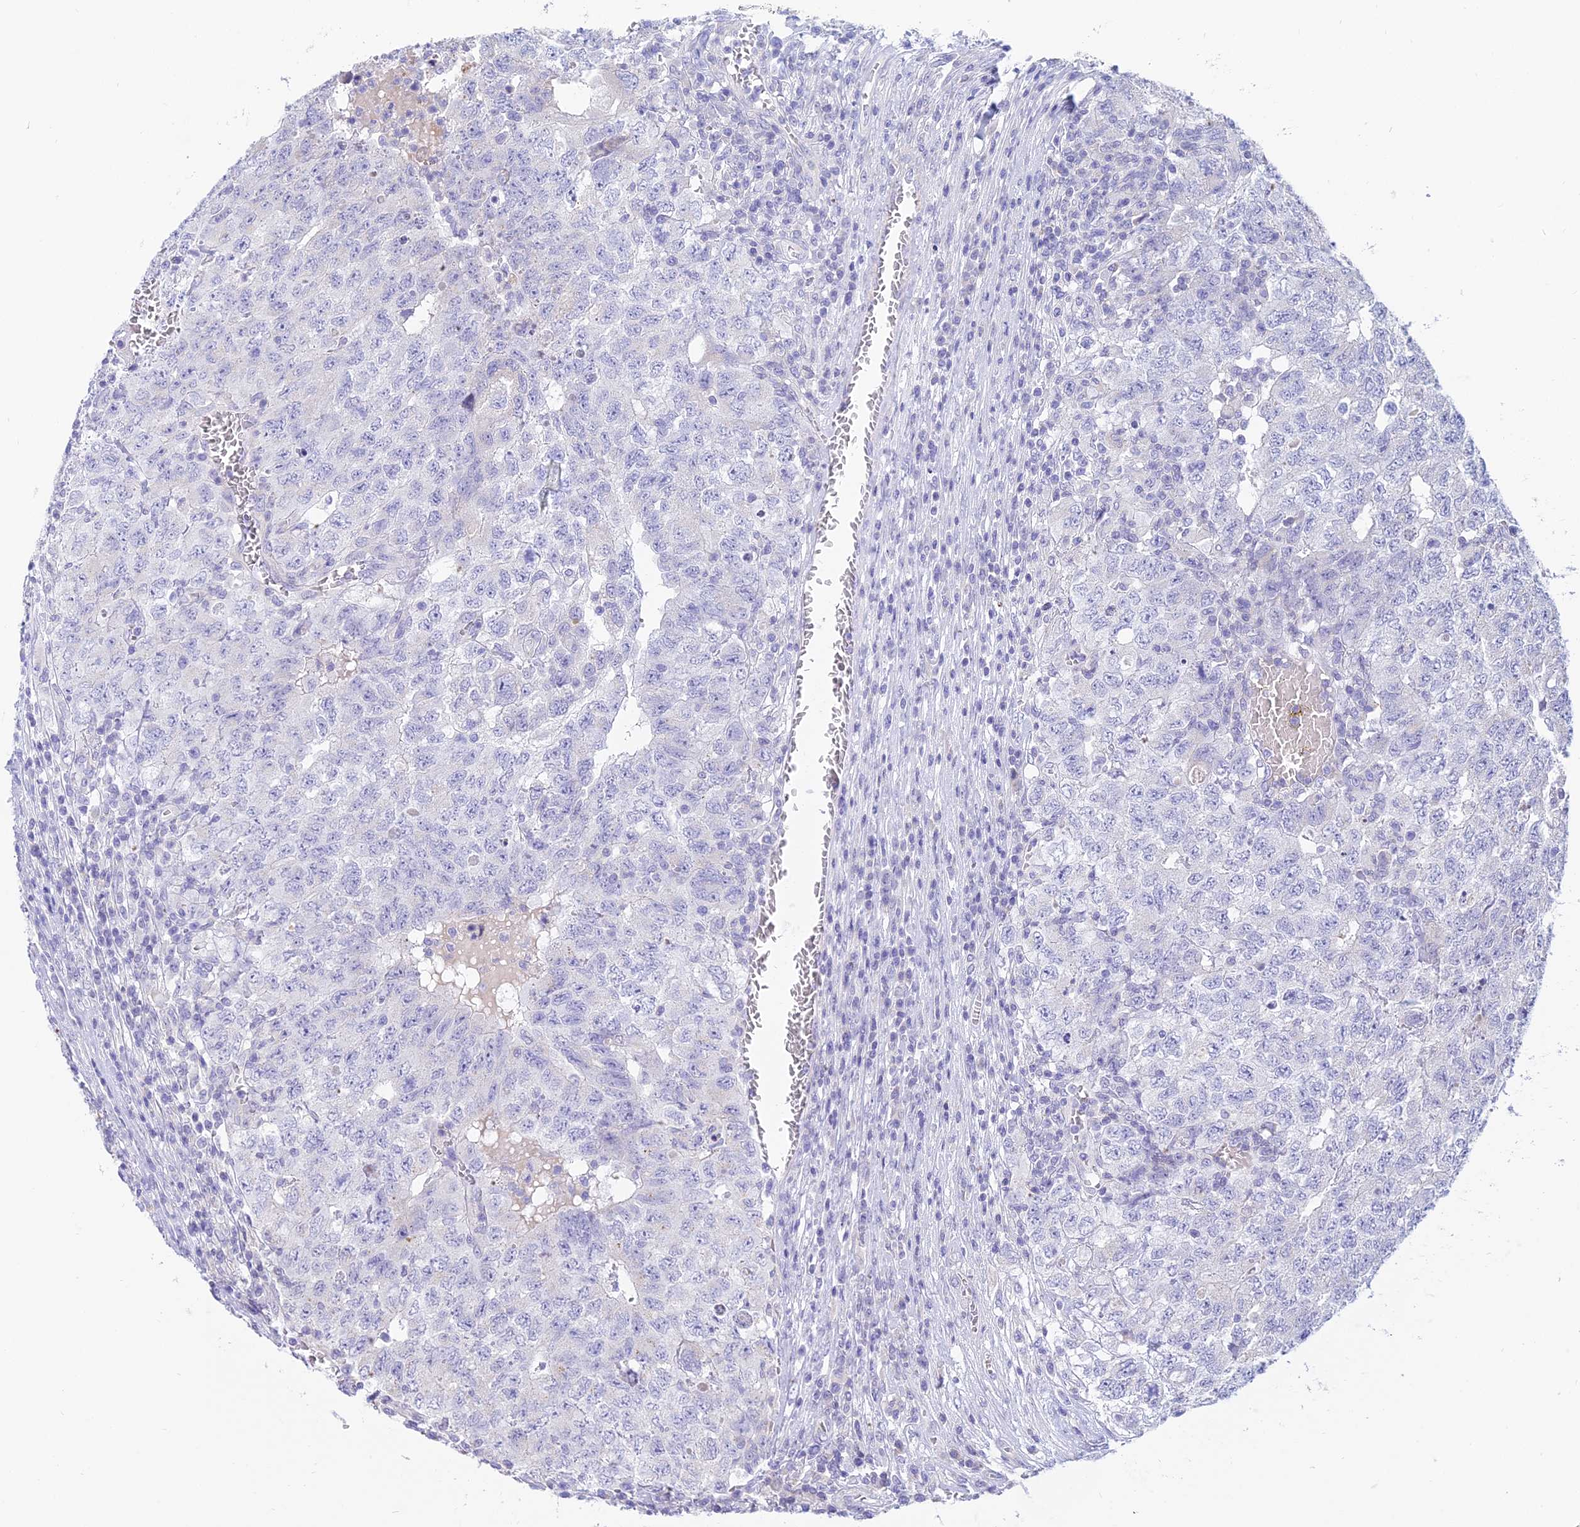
{"staining": {"intensity": "negative", "quantity": "none", "location": "none"}, "tissue": "testis cancer", "cell_type": "Tumor cells", "image_type": "cancer", "snomed": [{"axis": "morphology", "description": "Carcinoma, Embryonal, NOS"}, {"axis": "topography", "description": "Testis"}], "caption": "Photomicrograph shows no protein staining in tumor cells of embryonal carcinoma (testis) tissue.", "gene": "CFAP206", "patient": {"sex": "male", "age": 34}}